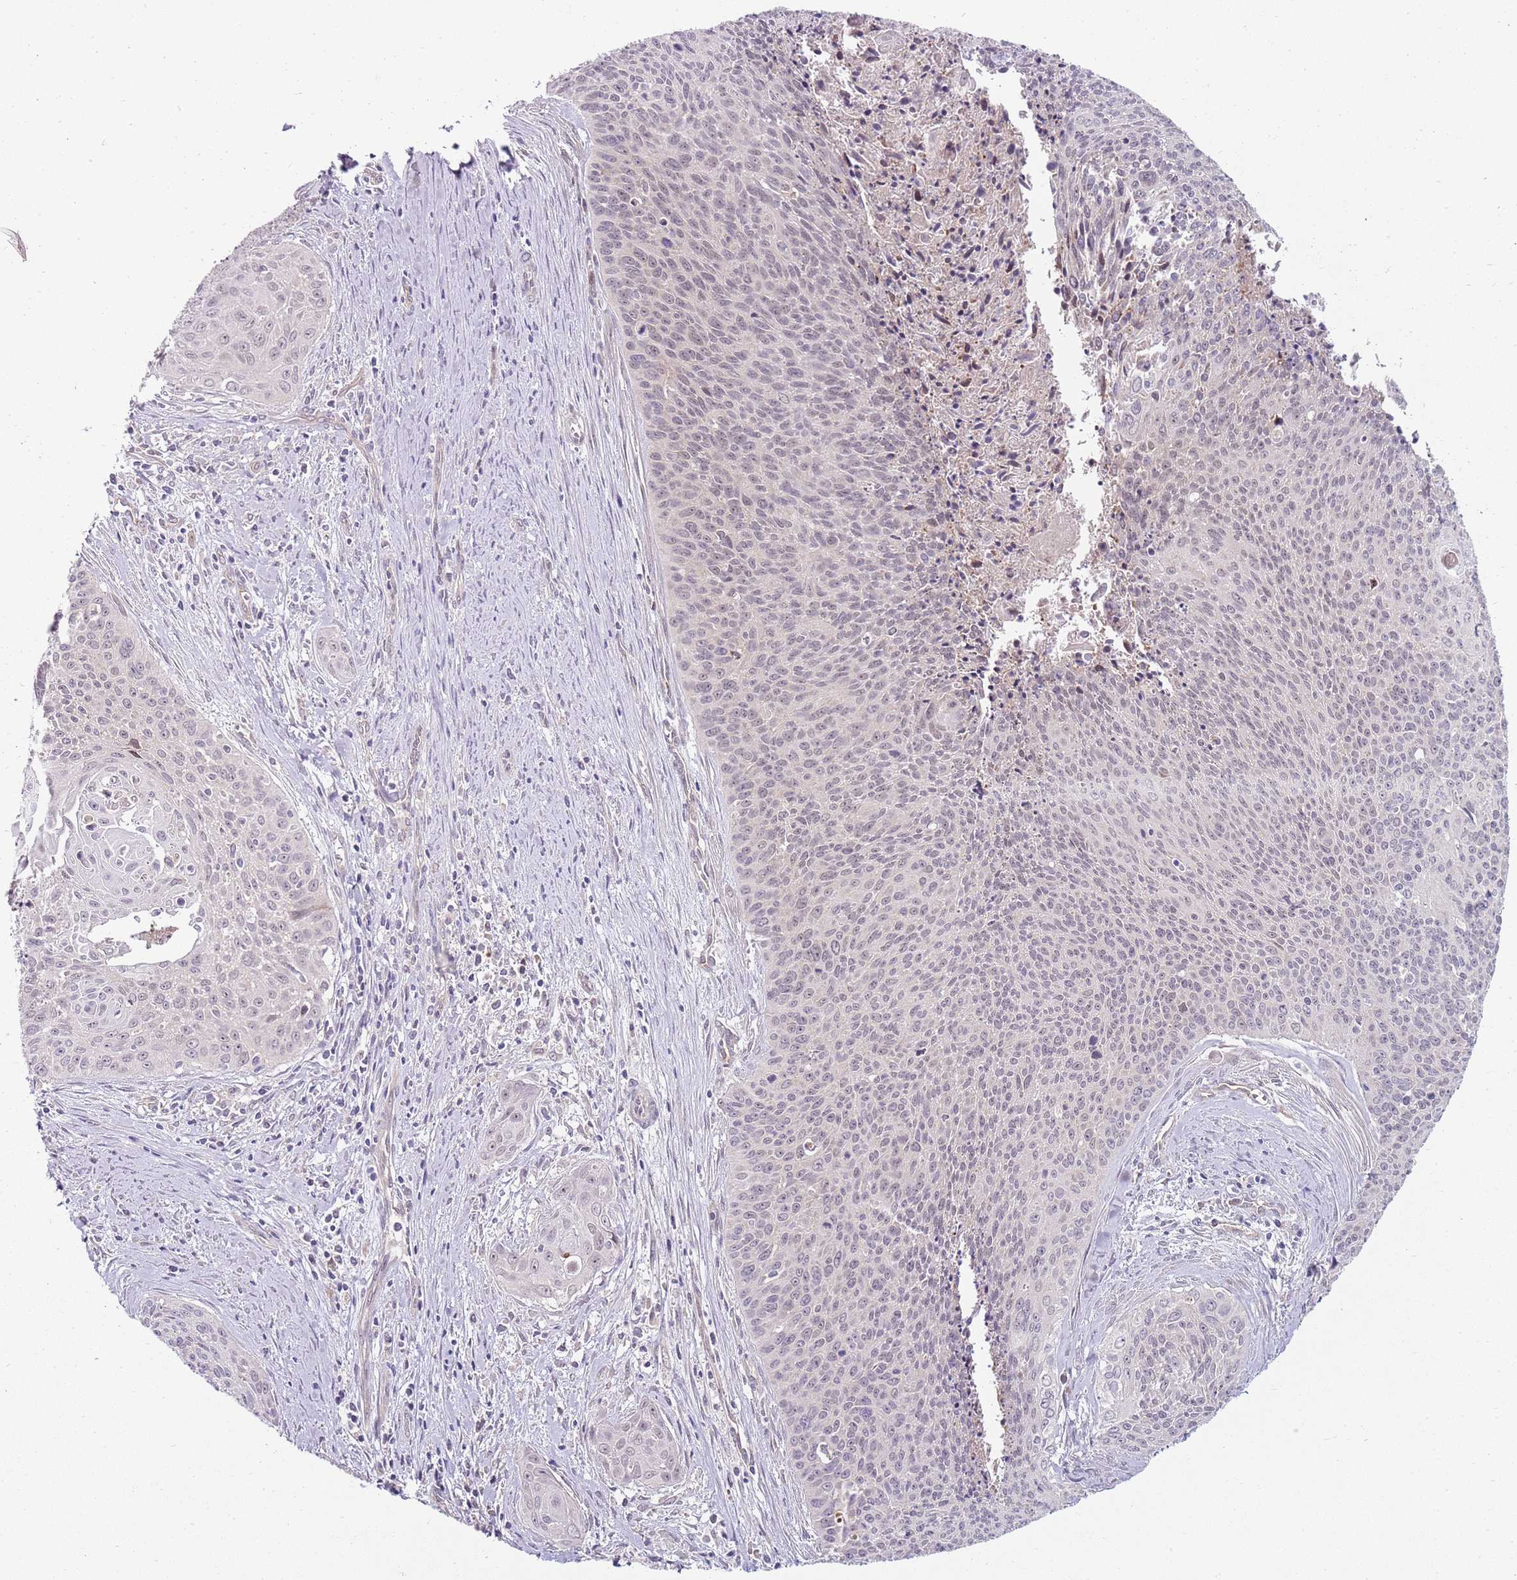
{"staining": {"intensity": "negative", "quantity": "none", "location": "none"}, "tissue": "cervical cancer", "cell_type": "Tumor cells", "image_type": "cancer", "snomed": [{"axis": "morphology", "description": "Squamous cell carcinoma, NOS"}, {"axis": "topography", "description": "Cervix"}], "caption": "Immunohistochemistry (IHC) photomicrograph of squamous cell carcinoma (cervical) stained for a protein (brown), which exhibits no staining in tumor cells.", "gene": "FBXL22", "patient": {"sex": "female", "age": 55}}